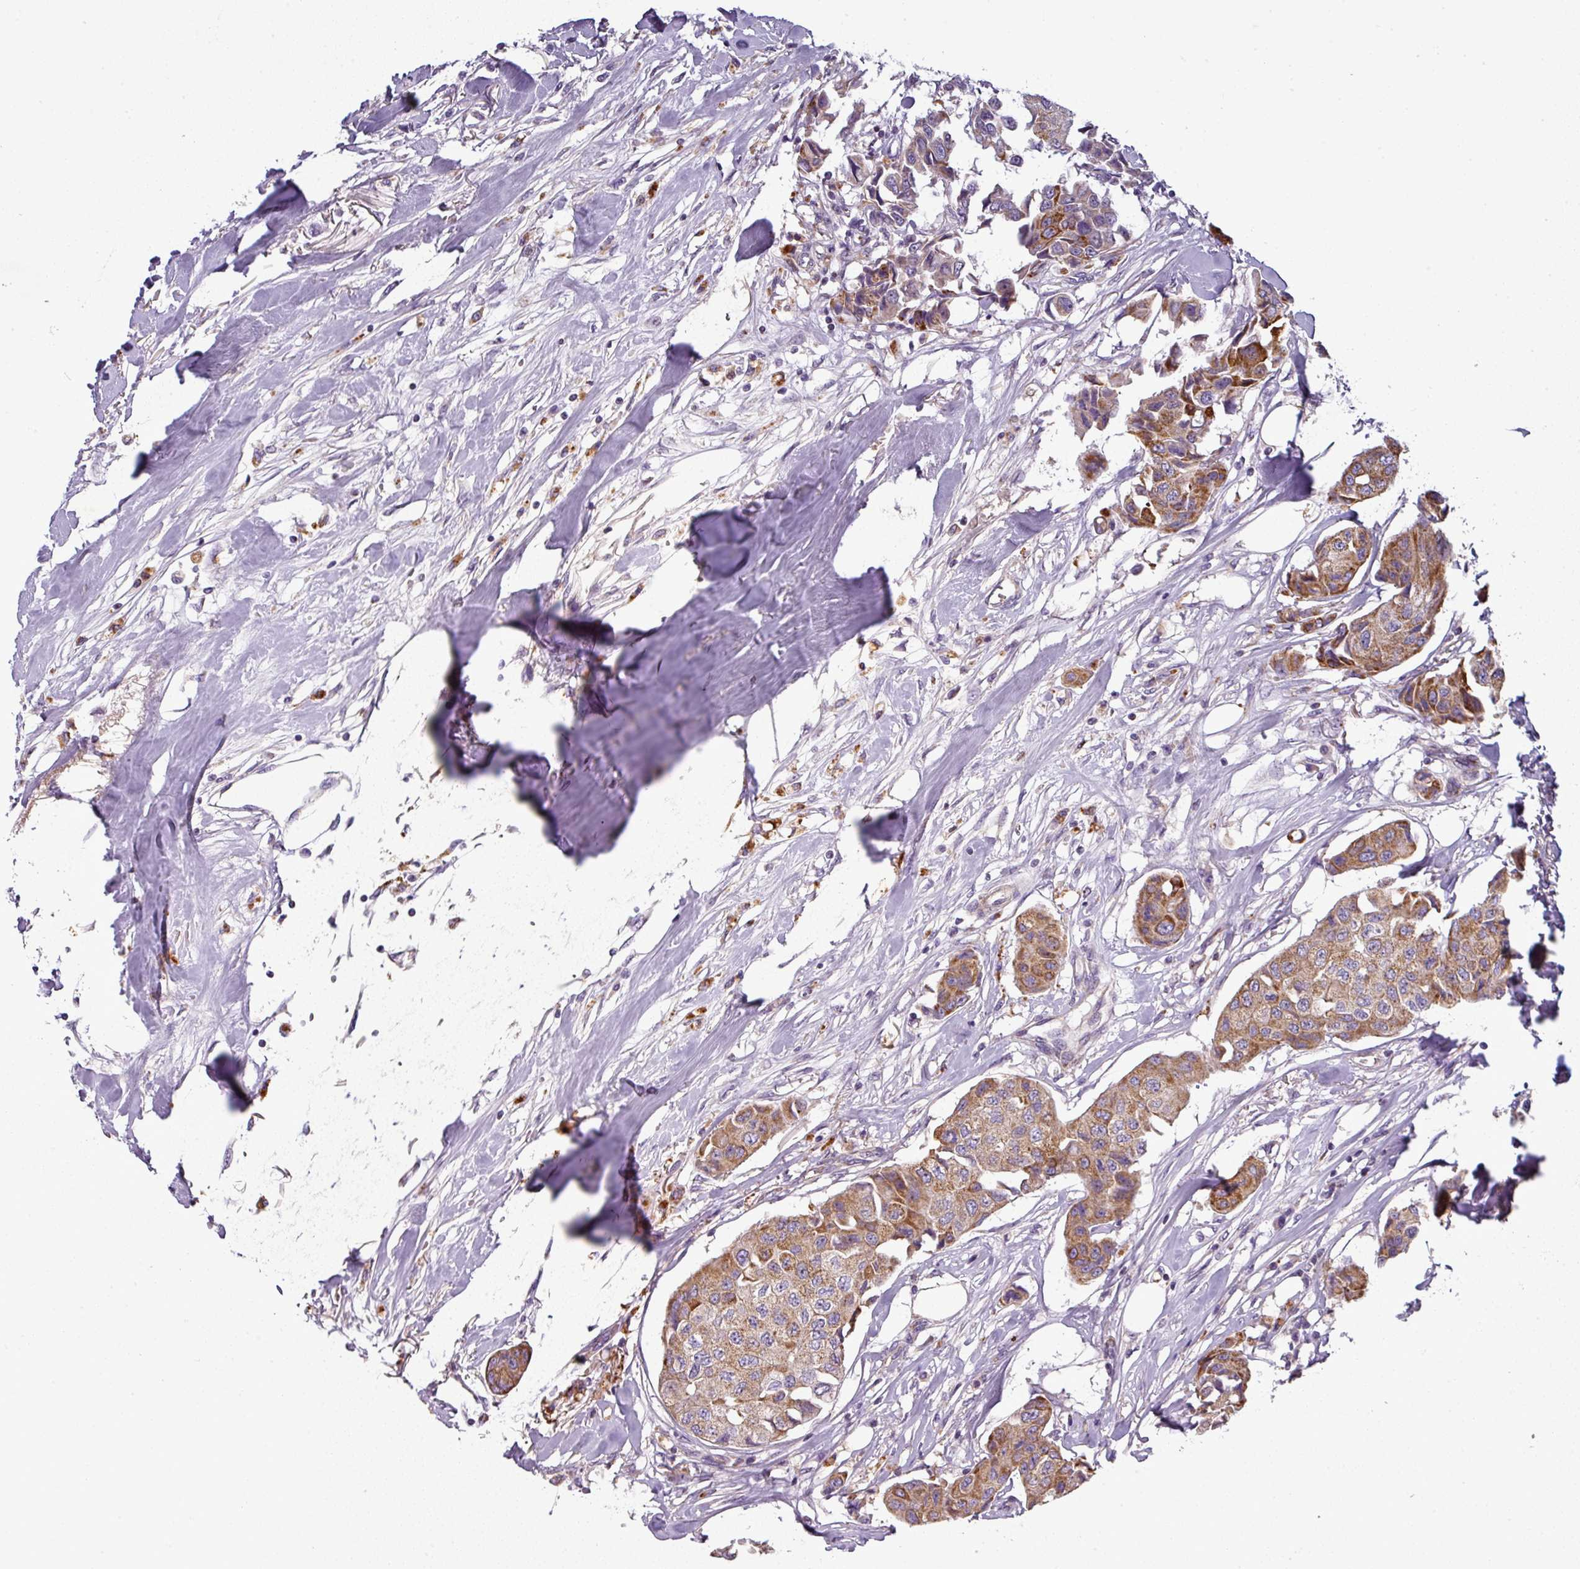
{"staining": {"intensity": "moderate", "quantity": "25%-75%", "location": "cytoplasmic/membranous"}, "tissue": "breast cancer", "cell_type": "Tumor cells", "image_type": "cancer", "snomed": [{"axis": "morphology", "description": "Duct carcinoma"}, {"axis": "topography", "description": "Breast"}], "caption": "Human breast invasive ductal carcinoma stained with a protein marker reveals moderate staining in tumor cells.", "gene": "PNMA6A", "patient": {"sex": "female", "age": 80}}